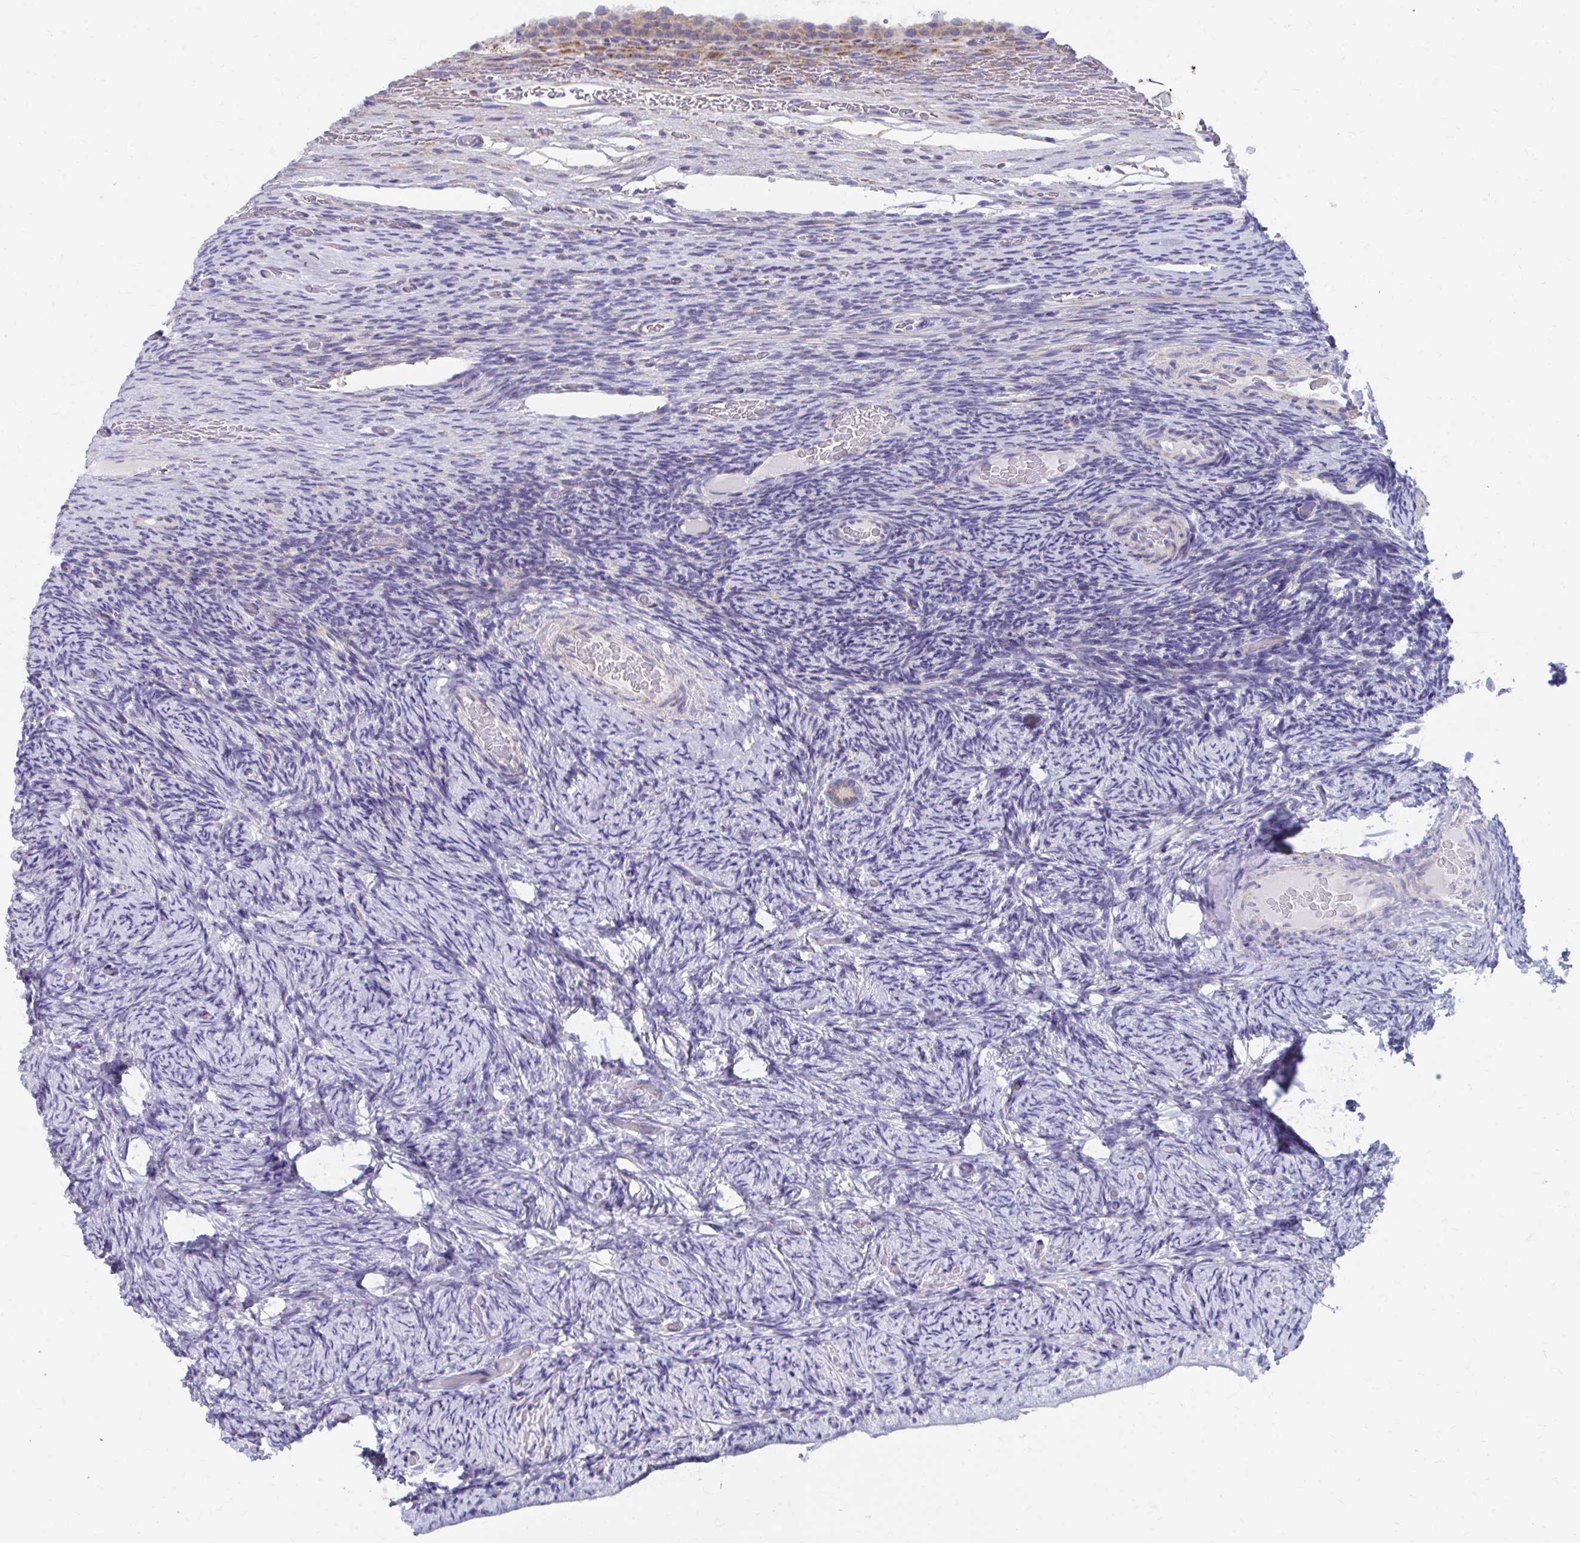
{"staining": {"intensity": "negative", "quantity": "none", "location": "none"}, "tissue": "ovary", "cell_type": "Ovarian stroma cells", "image_type": "normal", "snomed": [{"axis": "morphology", "description": "Normal tissue, NOS"}, {"axis": "topography", "description": "Ovary"}], "caption": "An image of human ovary is negative for staining in ovarian stroma cells. (Stains: DAB (3,3'-diaminobenzidine) IHC with hematoxylin counter stain, Microscopy: brightfield microscopy at high magnification).", "gene": "RCC1L", "patient": {"sex": "female", "age": 34}}